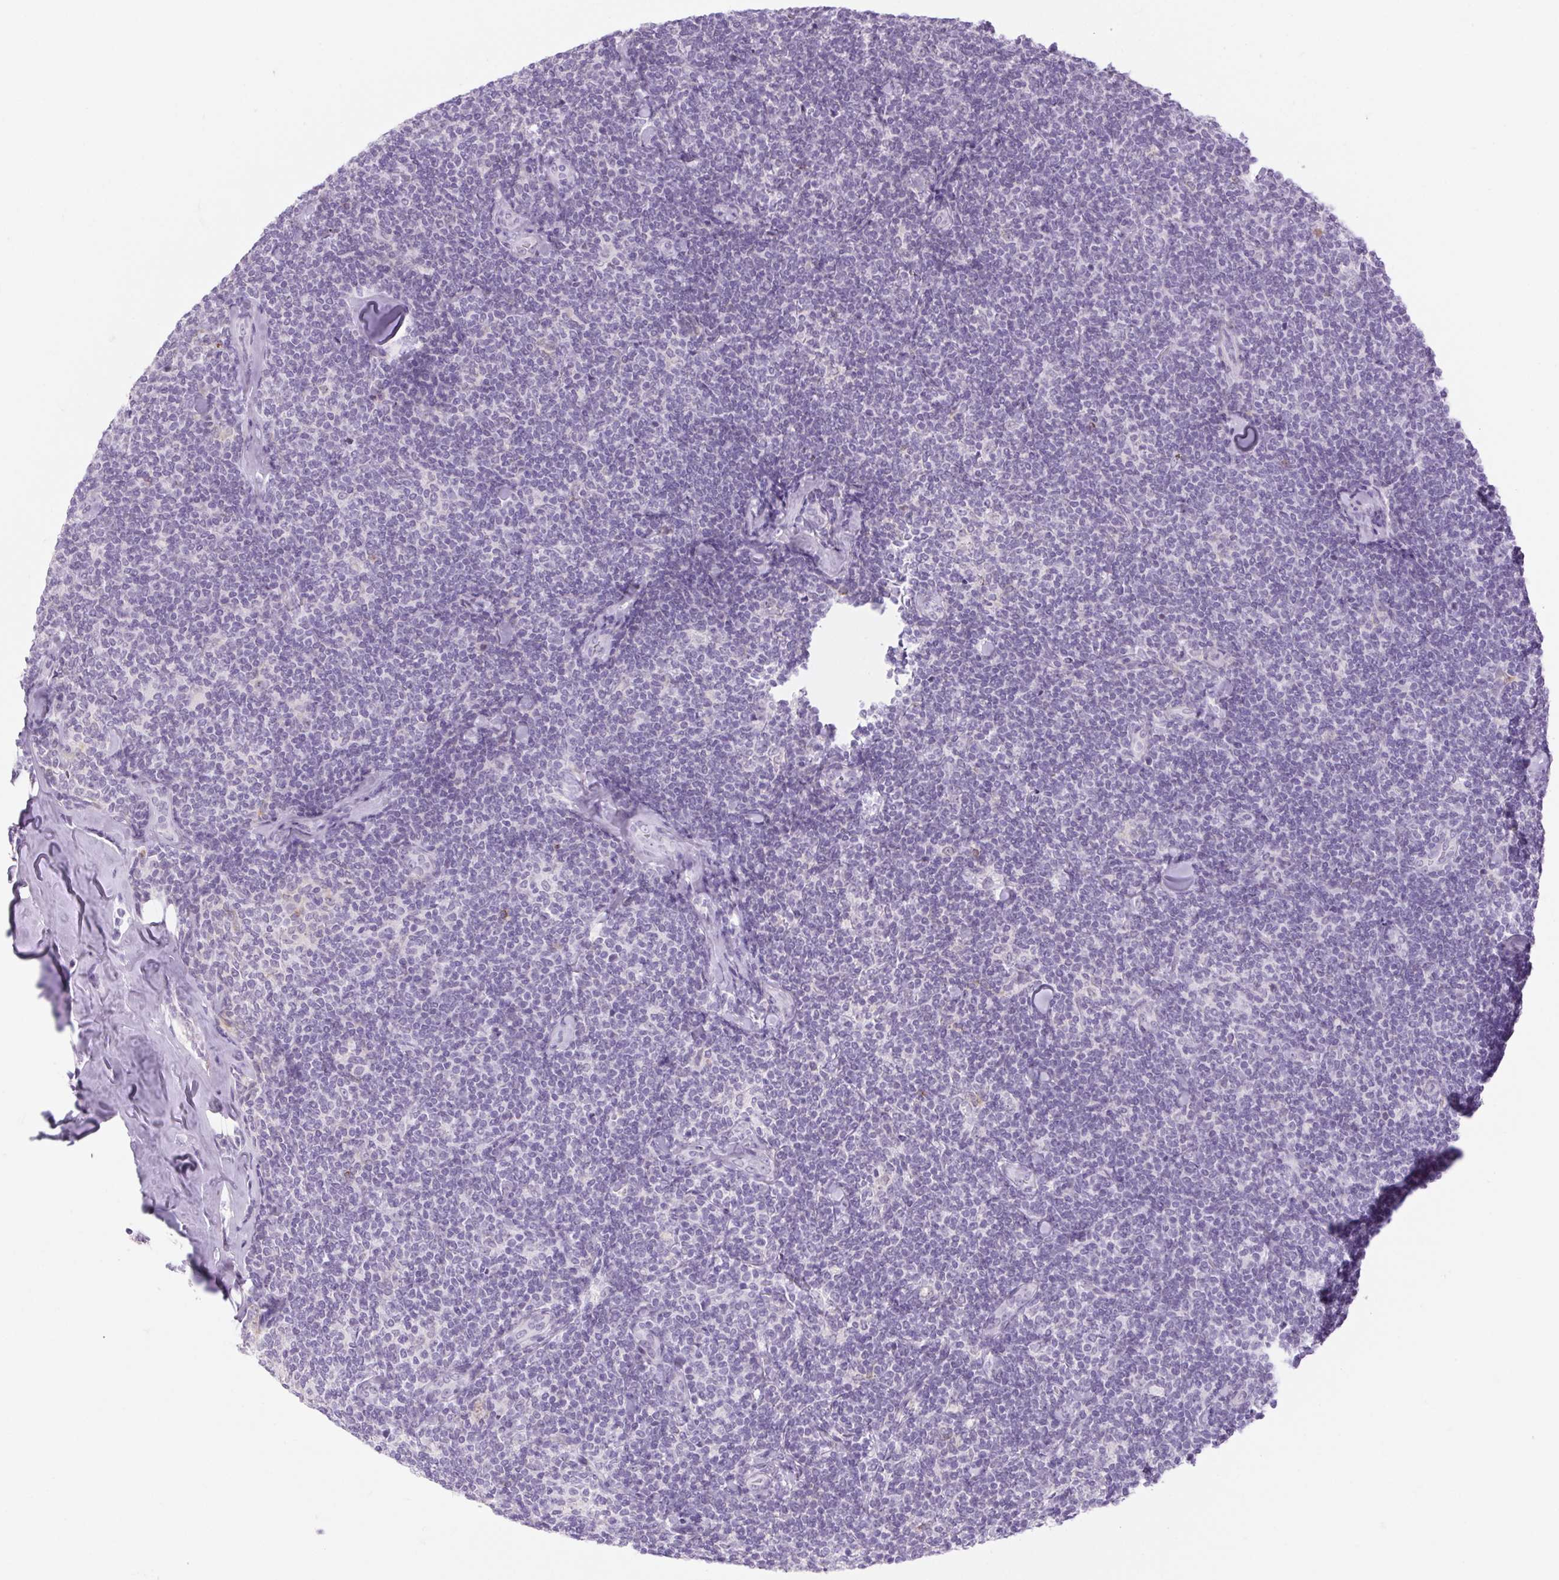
{"staining": {"intensity": "negative", "quantity": "none", "location": "none"}, "tissue": "lymphoma", "cell_type": "Tumor cells", "image_type": "cancer", "snomed": [{"axis": "morphology", "description": "Malignant lymphoma, non-Hodgkin's type, Low grade"}, {"axis": "topography", "description": "Lymph node"}], "caption": "IHC micrograph of neoplastic tissue: lymphoma stained with DAB reveals no significant protein staining in tumor cells.", "gene": "BCAS1", "patient": {"sex": "female", "age": 56}}